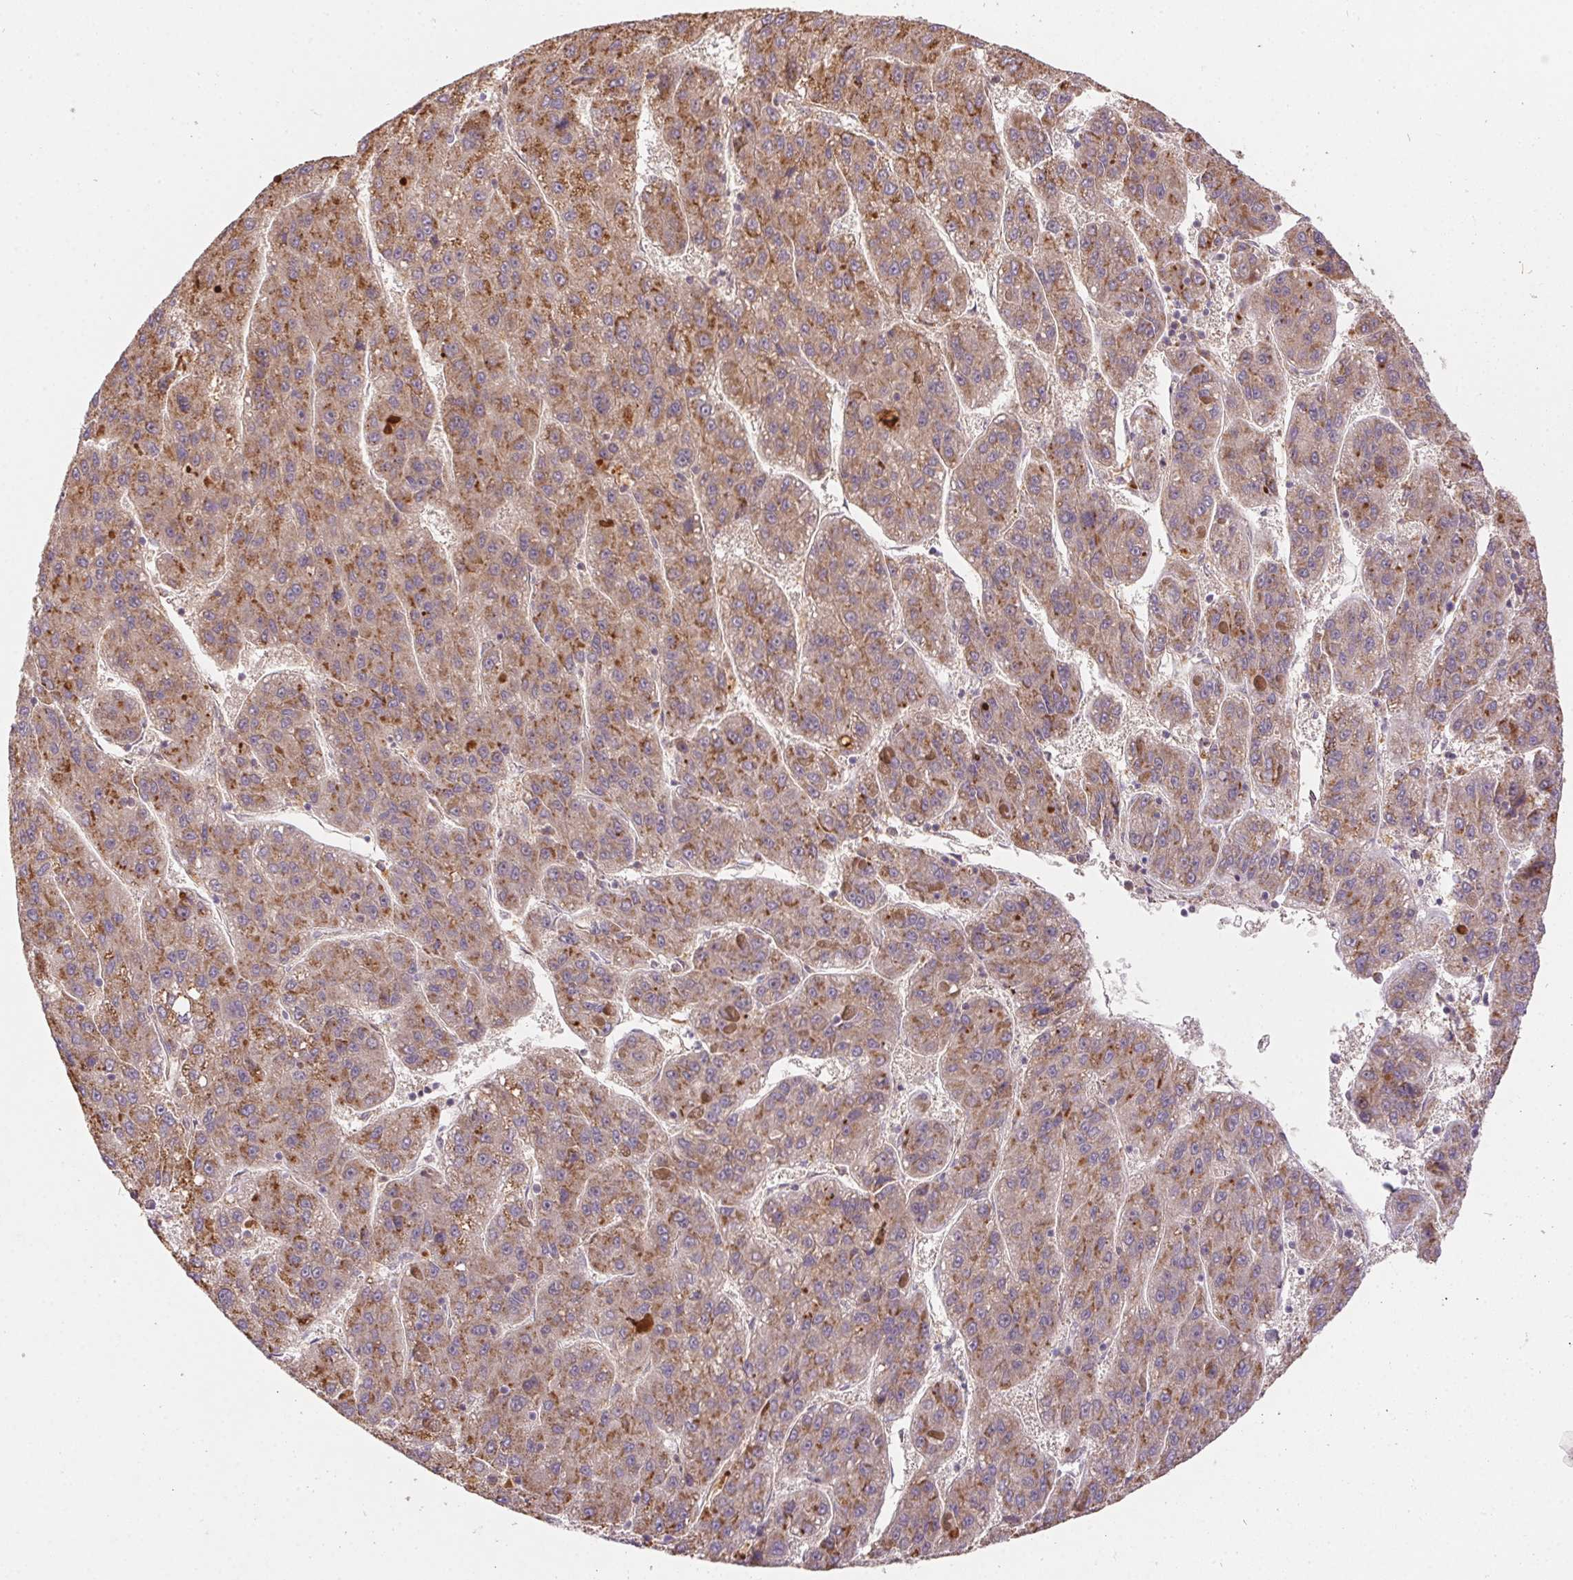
{"staining": {"intensity": "moderate", "quantity": ">75%", "location": "cytoplasmic/membranous"}, "tissue": "liver cancer", "cell_type": "Tumor cells", "image_type": "cancer", "snomed": [{"axis": "morphology", "description": "Carcinoma, Hepatocellular, NOS"}, {"axis": "topography", "description": "Liver"}], "caption": "Protein expression analysis of hepatocellular carcinoma (liver) demonstrates moderate cytoplasmic/membranous positivity in approximately >75% of tumor cells.", "gene": "NUDT16", "patient": {"sex": "female", "age": 82}}